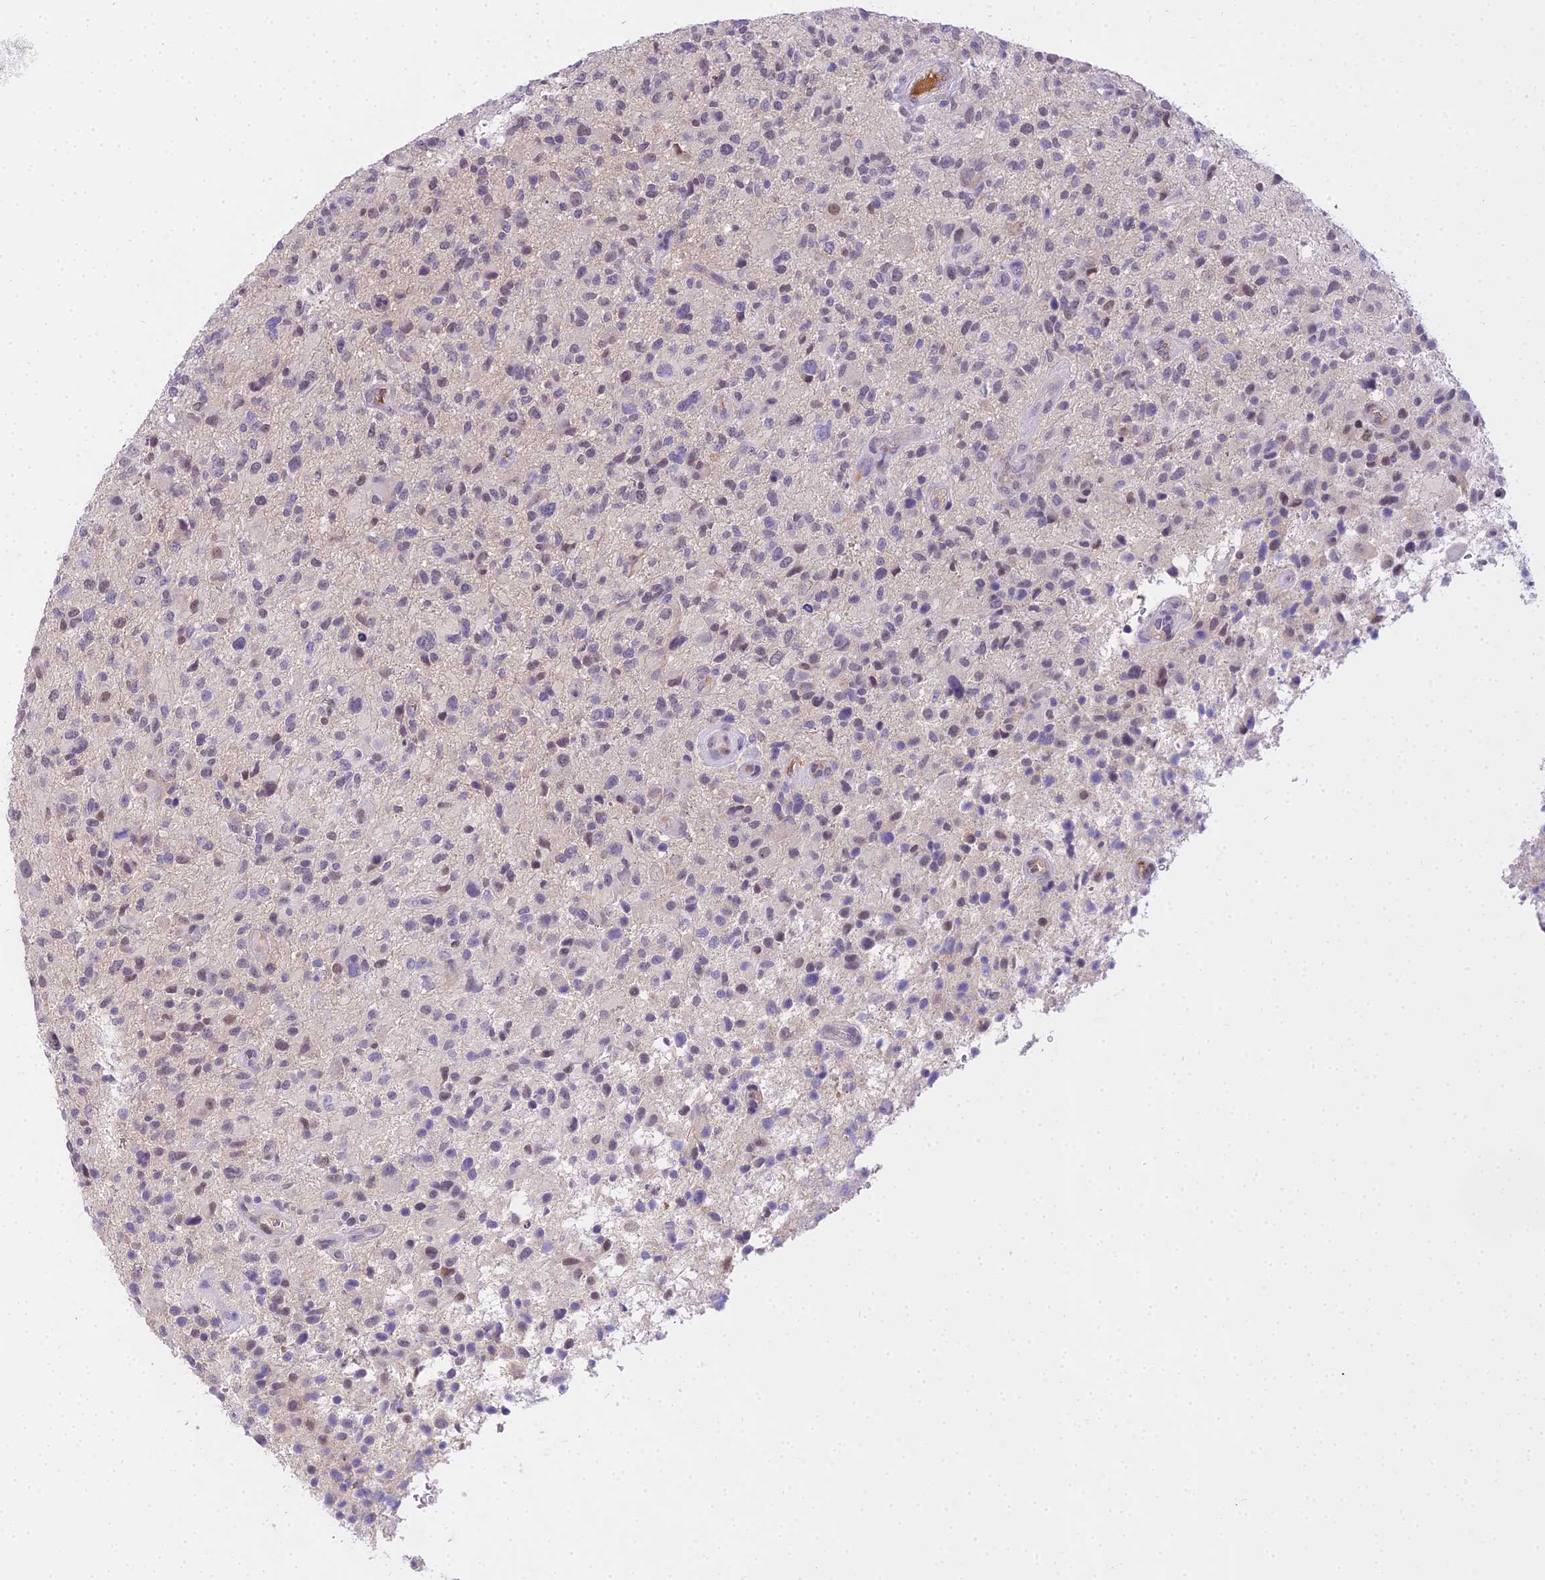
{"staining": {"intensity": "weak", "quantity": "<25%", "location": "nuclear"}, "tissue": "glioma", "cell_type": "Tumor cells", "image_type": "cancer", "snomed": [{"axis": "morphology", "description": "Glioma, malignant, High grade"}, {"axis": "topography", "description": "Brain"}], "caption": "Human glioma stained for a protein using IHC reveals no staining in tumor cells.", "gene": "MAT2A", "patient": {"sex": "male", "age": 47}}